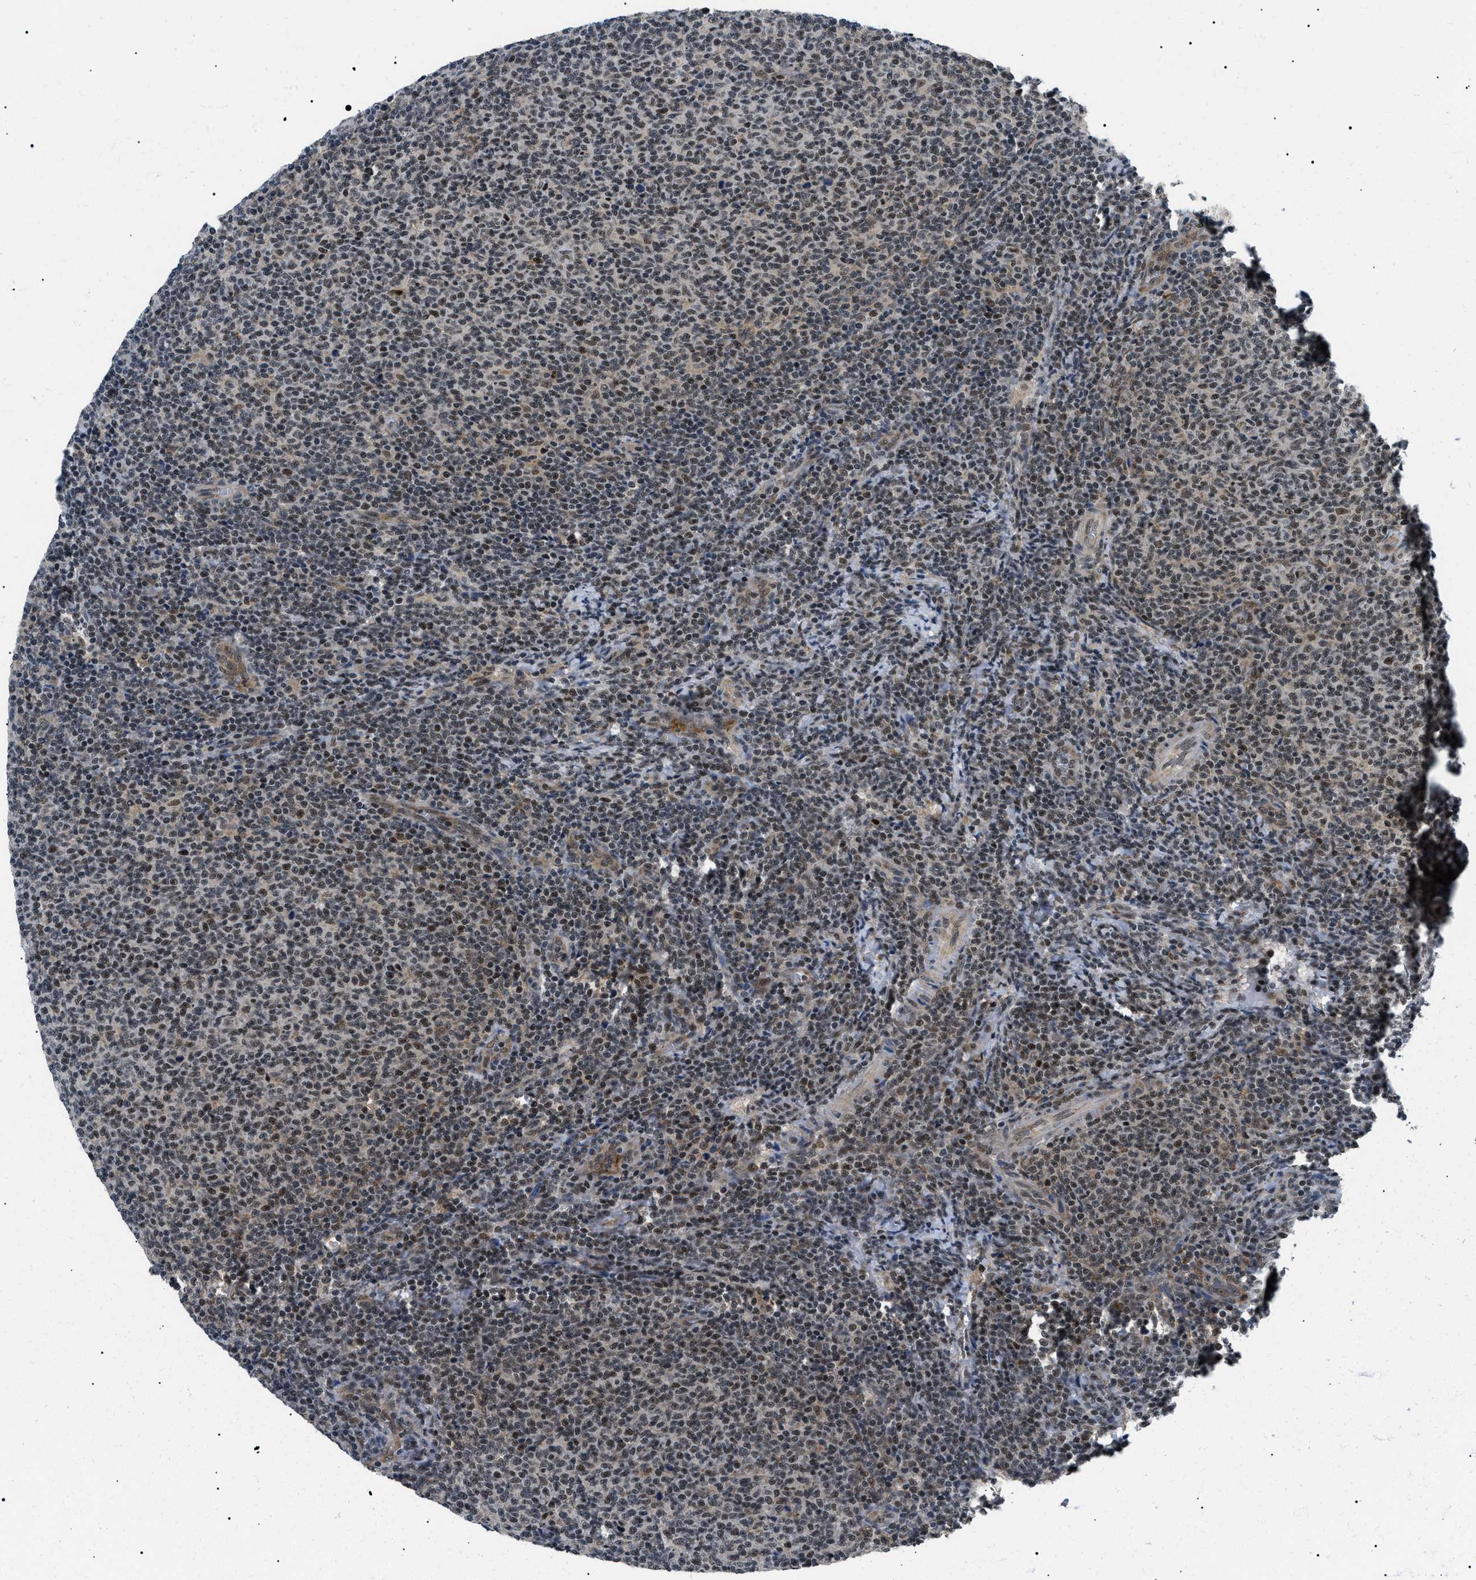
{"staining": {"intensity": "moderate", "quantity": "25%-75%", "location": "nuclear"}, "tissue": "lymphoma", "cell_type": "Tumor cells", "image_type": "cancer", "snomed": [{"axis": "morphology", "description": "Malignant lymphoma, non-Hodgkin's type, Low grade"}, {"axis": "topography", "description": "Lymph node"}], "caption": "There is medium levels of moderate nuclear expression in tumor cells of lymphoma, as demonstrated by immunohistochemical staining (brown color).", "gene": "RBM15", "patient": {"sex": "male", "age": 66}}